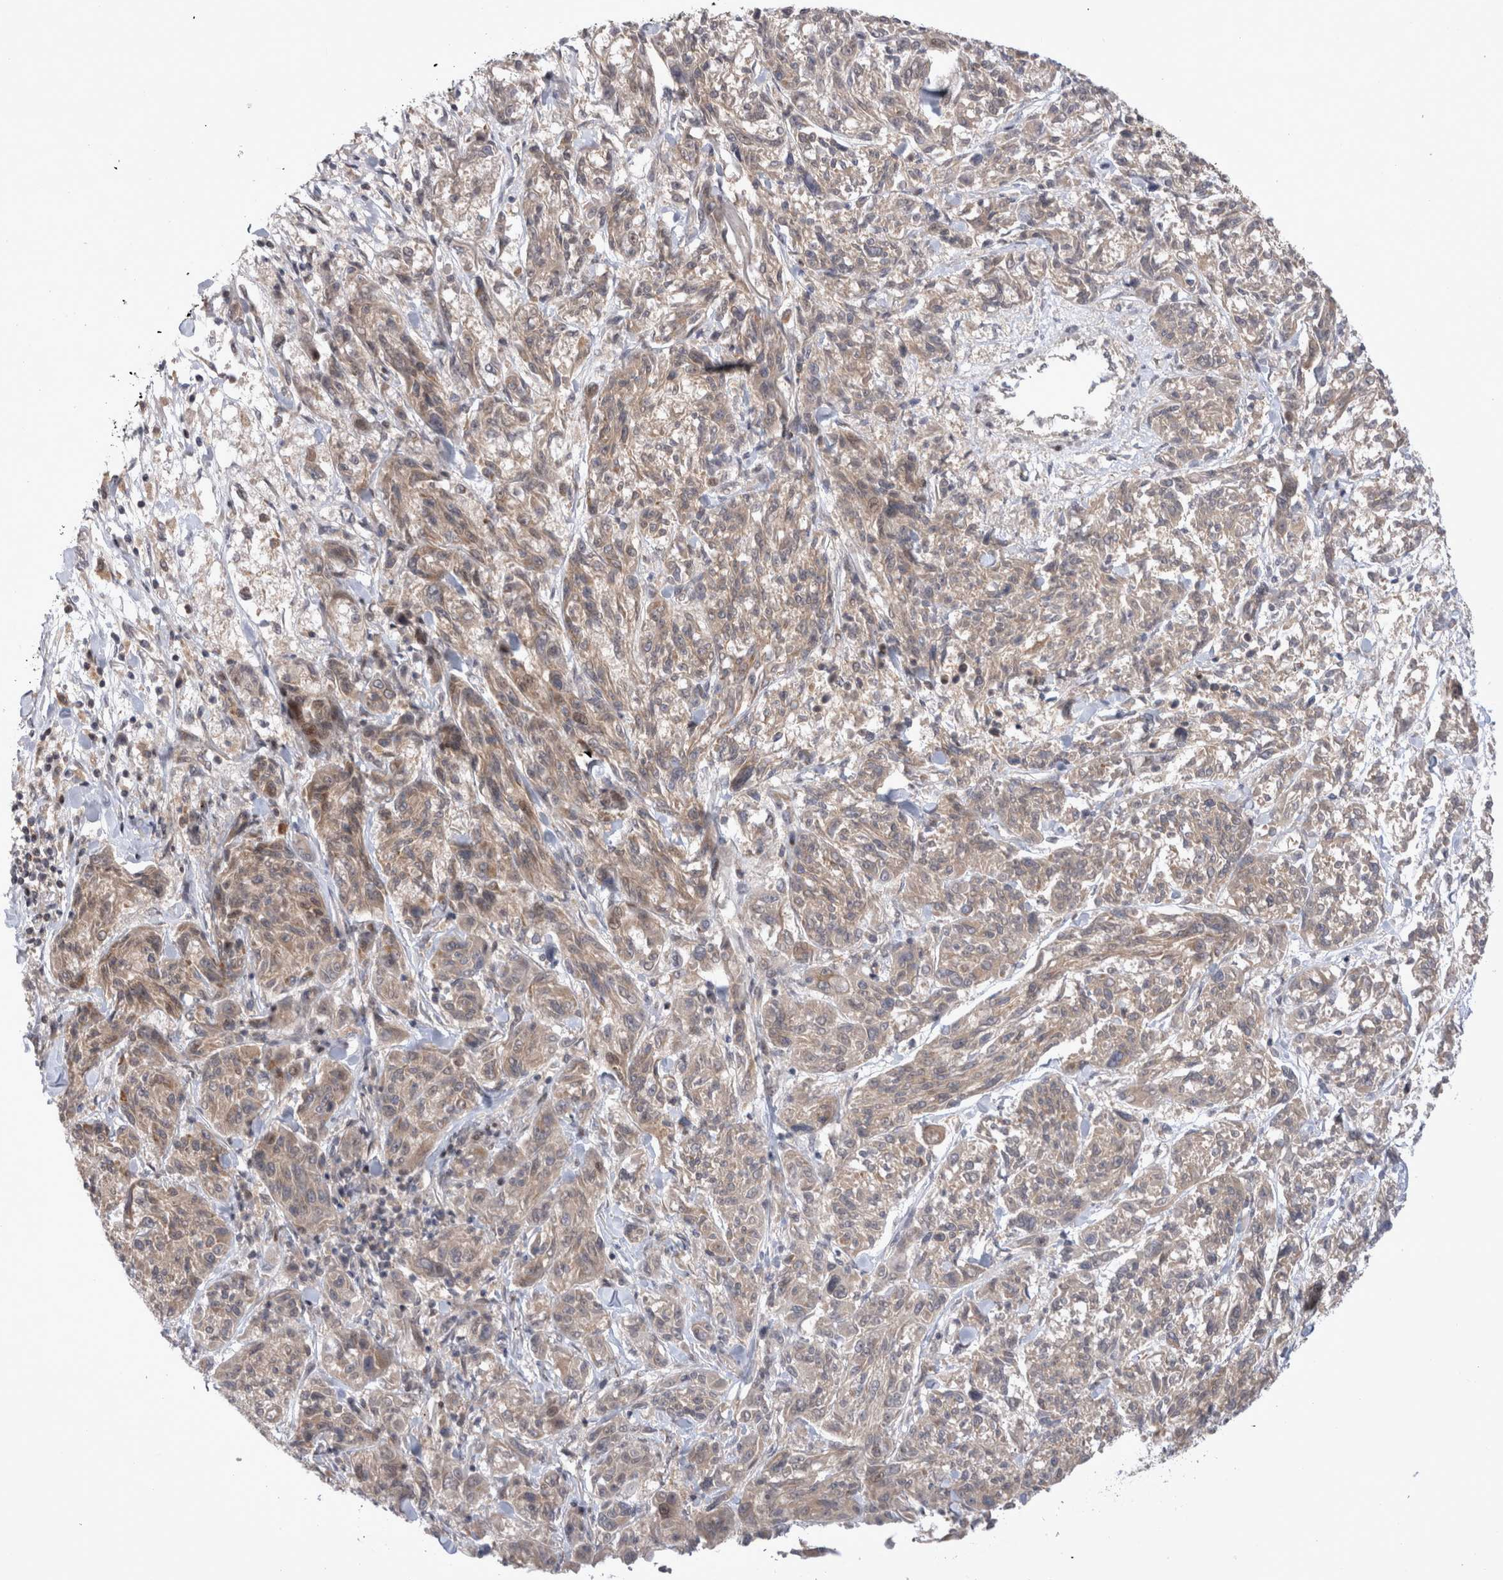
{"staining": {"intensity": "weak", "quantity": ">75%", "location": "cytoplasmic/membranous"}, "tissue": "melanoma", "cell_type": "Tumor cells", "image_type": "cancer", "snomed": [{"axis": "morphology", "description": "Malignant melanoma, NOS"}, {"axis": "topography", "description": "Skin"}], "caption": "Immunohistochemistry (IHC) photomicrograph of neoplastic tissue: melanoma stained using immunohistochemistry (IHC) exhibits low levels of weak protein expression localized specifically in the cytoplasmic/membranous of tumor cells, appearing as a cytoplasmic/membranous brown color.", "gene": "PLEKHM1", "patient": {"sex": "male", "age": 53}}